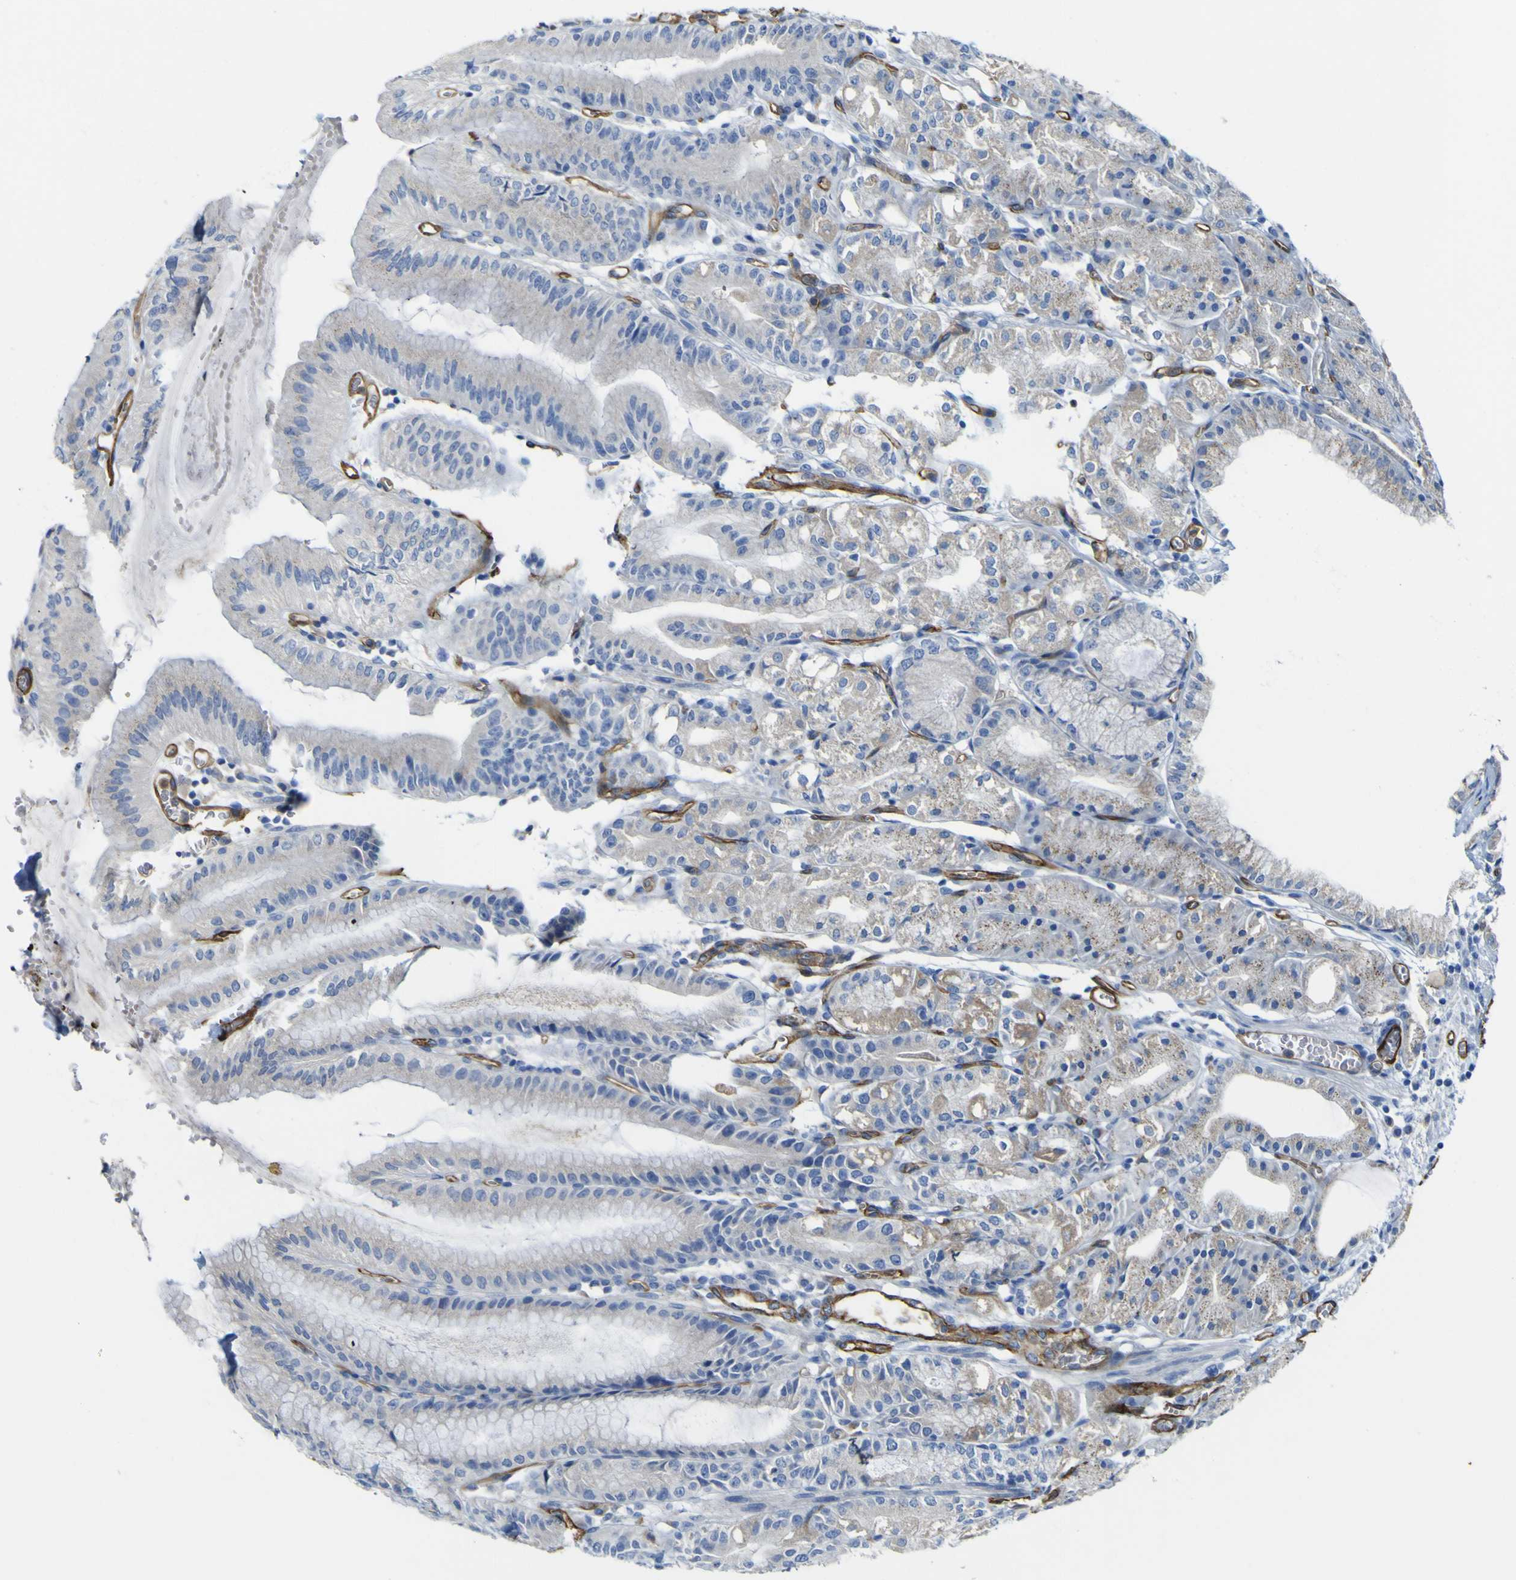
{"staining": {"intensity": "weak", "quantity": "25%-75%", "location": "cytoplasmic/membranous"}, "tissue": "stomach", "cell_type": "Glandular cells", "image_type": "normal", "snomed": [{"axis": "morphology", "description": "Normal tissue, NOS"}, {"axis": "topography", "description": "Stomach, lower"}], "caption": "The photomicrograph reveals immunohistochemical staining of benign stomach. There is weak cytoplasmic/membranous staining is present in approximately 25%-75% of glandular cells.", "gene": "CD93", "patient": {"sex": "male", "age": 71}}